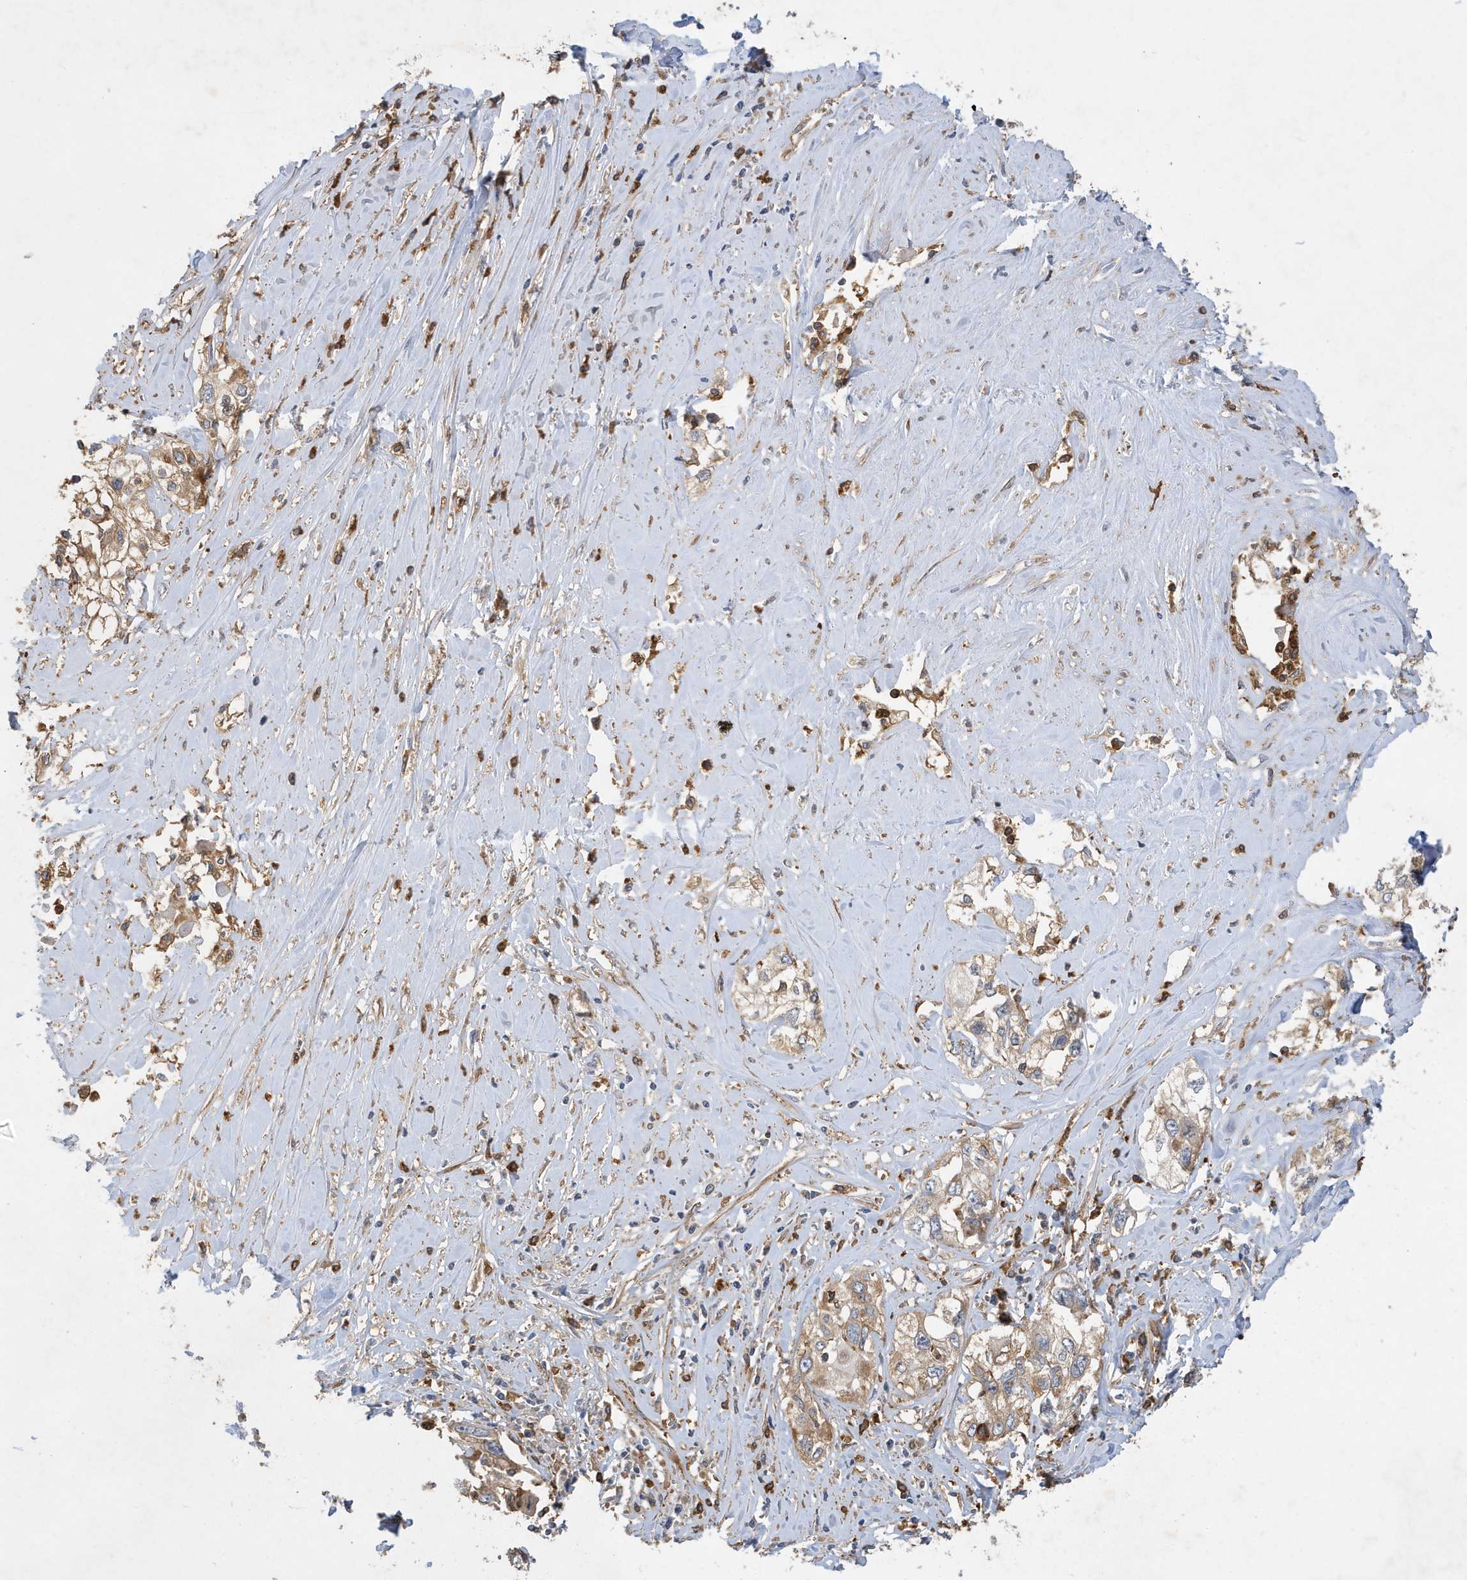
{"staining": {"intensity": "moderate", "quantity": ">75%", "location": "cytoplasmic/membranous"}, "tissue": "cervical cancer", "cell_type": "Tumor cells", "image_type": "cancer", "snomed": [{"axis": "morphology", "description": "Squamous cell carcinoma, NOS"}, {"axis": "topography", "description": "Cervix"}], "caption": "About >75% of tumor cells in human cervical squamous cell carcinoma exhibit moderate cytoplasmic/membranous protein expression as visualized by brown immunohistochemical staining.", "gene": "LAPTM4A", "patient": {"sex": "female", "age": 31}}